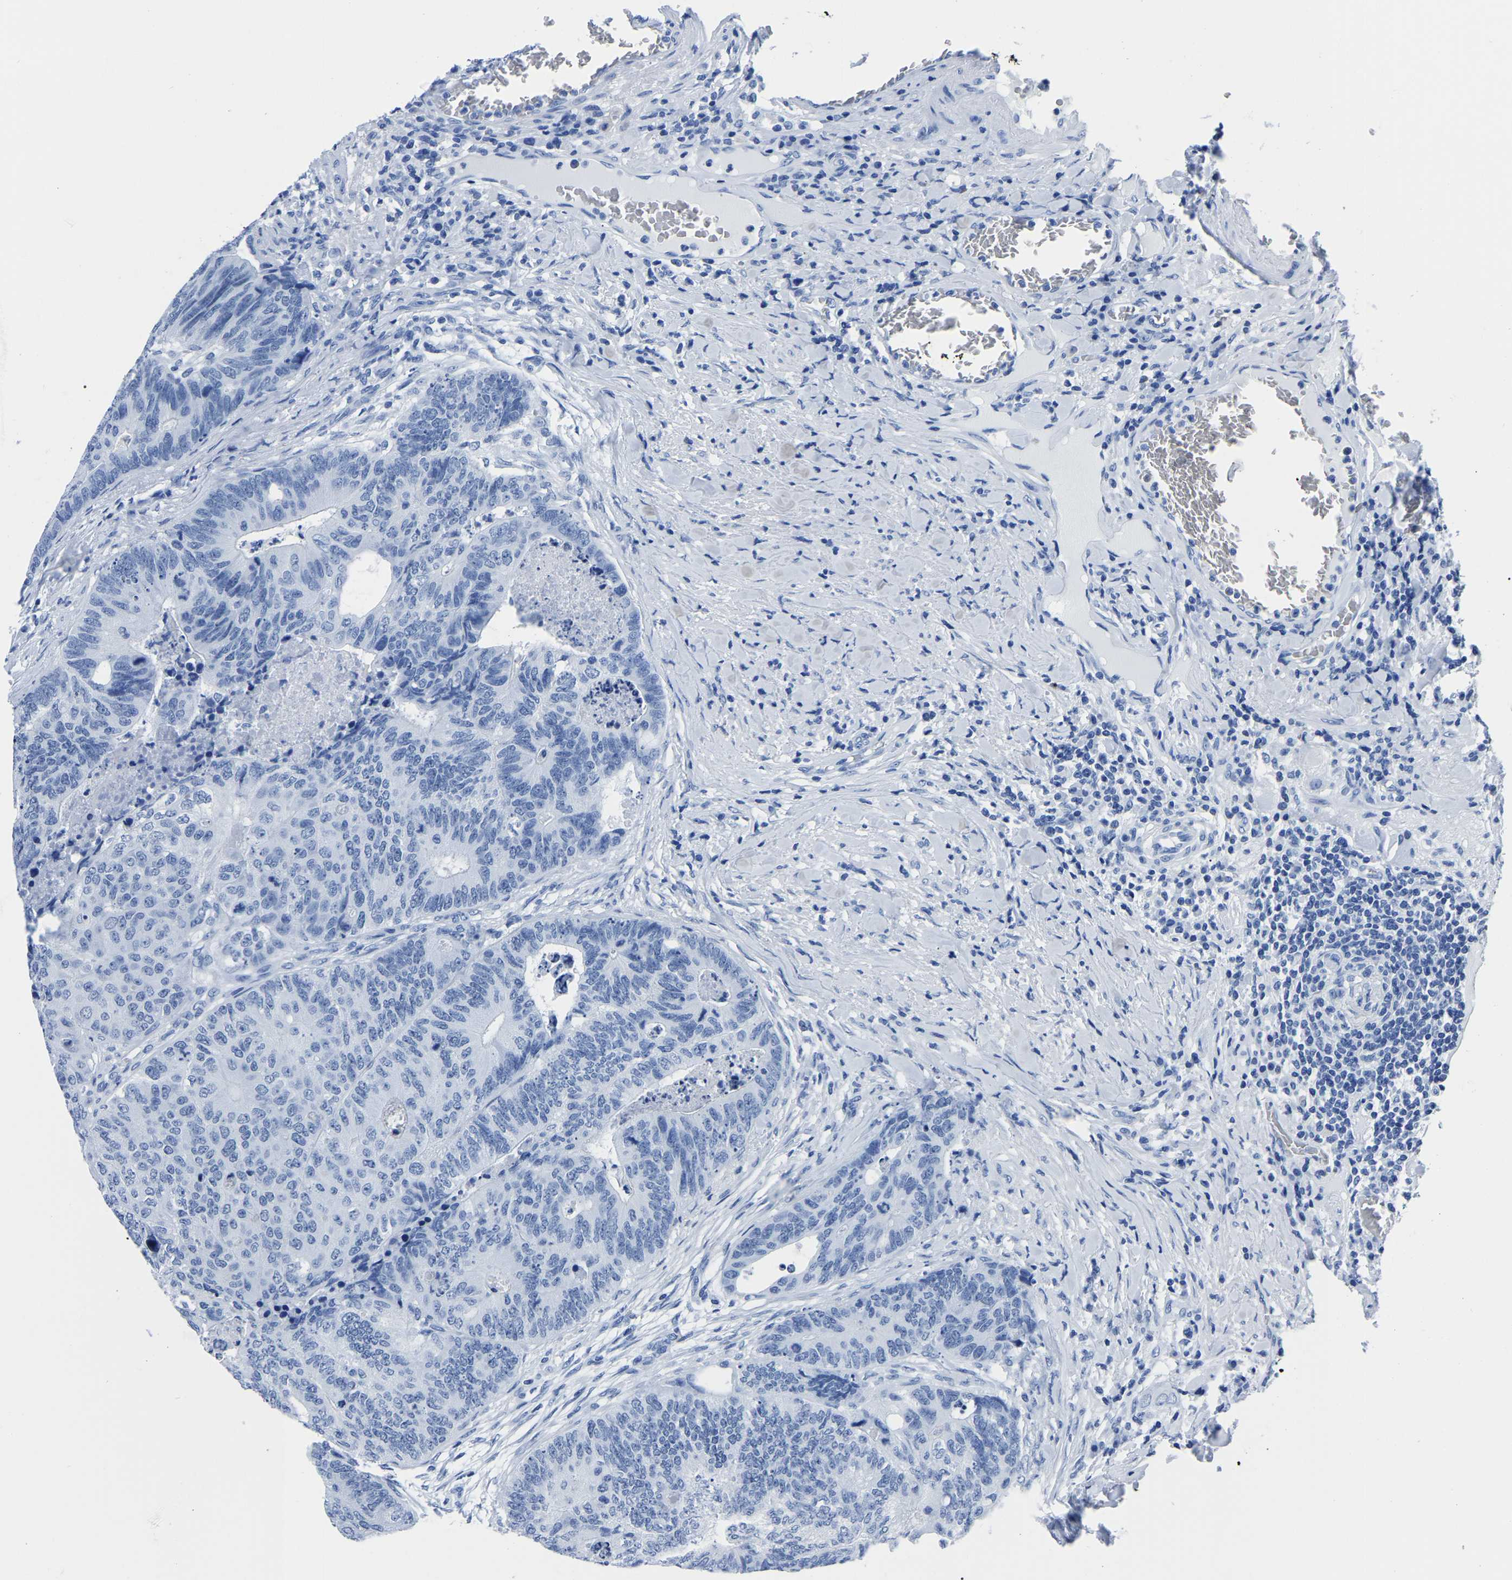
{"staining": {"intensity": "negative", "quantity": "none", "location": "none"}, "tissue": "colorectal cancer", "cell_type": "Tumor cells", "image_type": "cancer", "snomed": [{"axis": "morphology", "description": "Adenocarcinoma, NOS"}, {"axis": "topography", "description": "Colon"}], "caption": "A high-resolution histopathology image shows IHC staining of colorectal adenocarcinoma, which demonstrates no significant expression in tumor cells. Nuclei are stained in blue.", "gene": "IMPG2", "patient": {"sex": "female", "age": 67}}